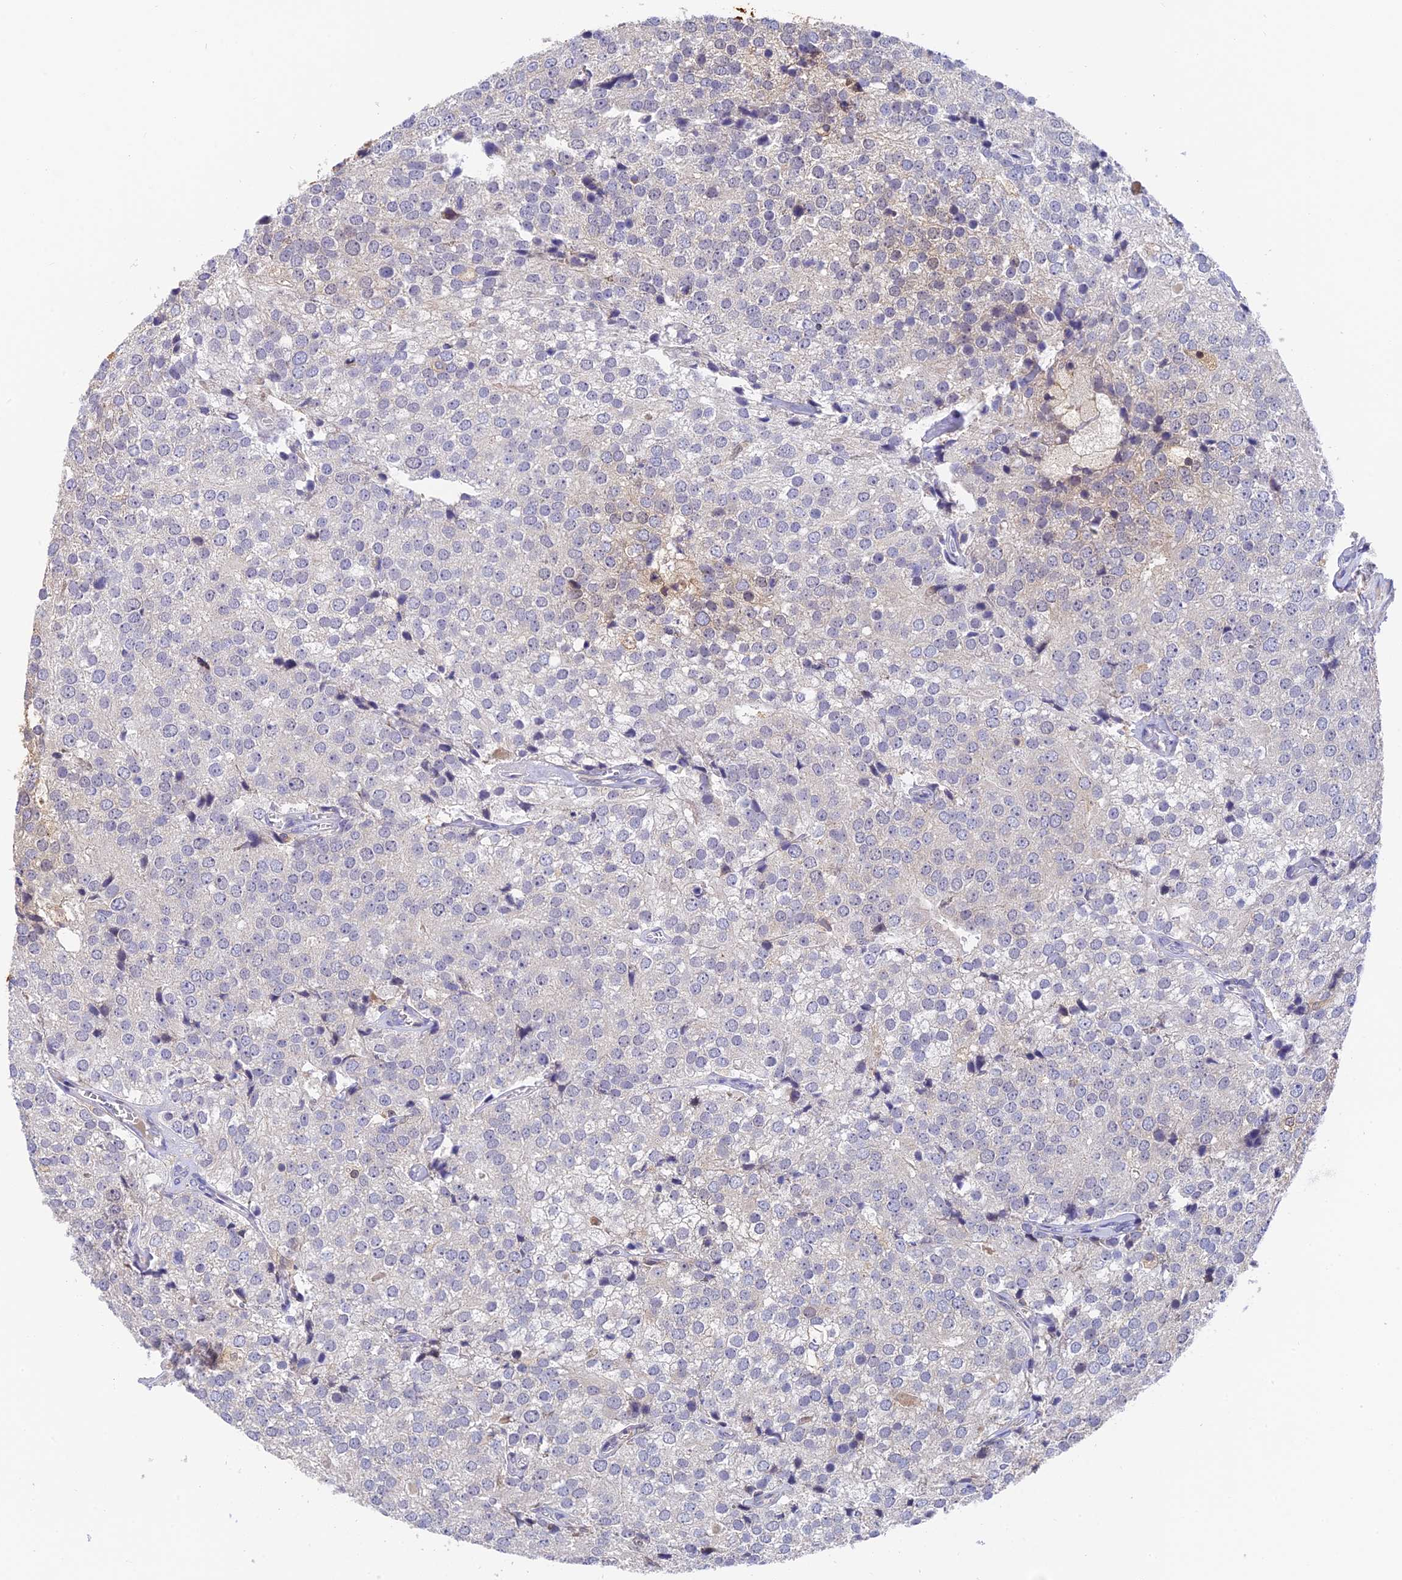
{"staining": {"intensity": "negative", "quantity": "none", "location": "none"}, "tissue": "prostate cancer", "cell_type": "Tumor cells", "image_type": "cancer", "snomed": [{"axis": "morphology", "description": "Adenocarcinoma, High grade"}, {"axis": "topography", "description": "Prostate"}], "caption": "A micrograph of prostate high-grade adenocarcinoma stained for a protein exhibits no brown staining in tumor cells. Brightfield microscopy of immunohistochemistry (IHC) stained with DAB (brown) and hematoxylin (blue), captured at high magnification.", "gene": "IPO5", "patient": {"sex": "male", "age": 49}}